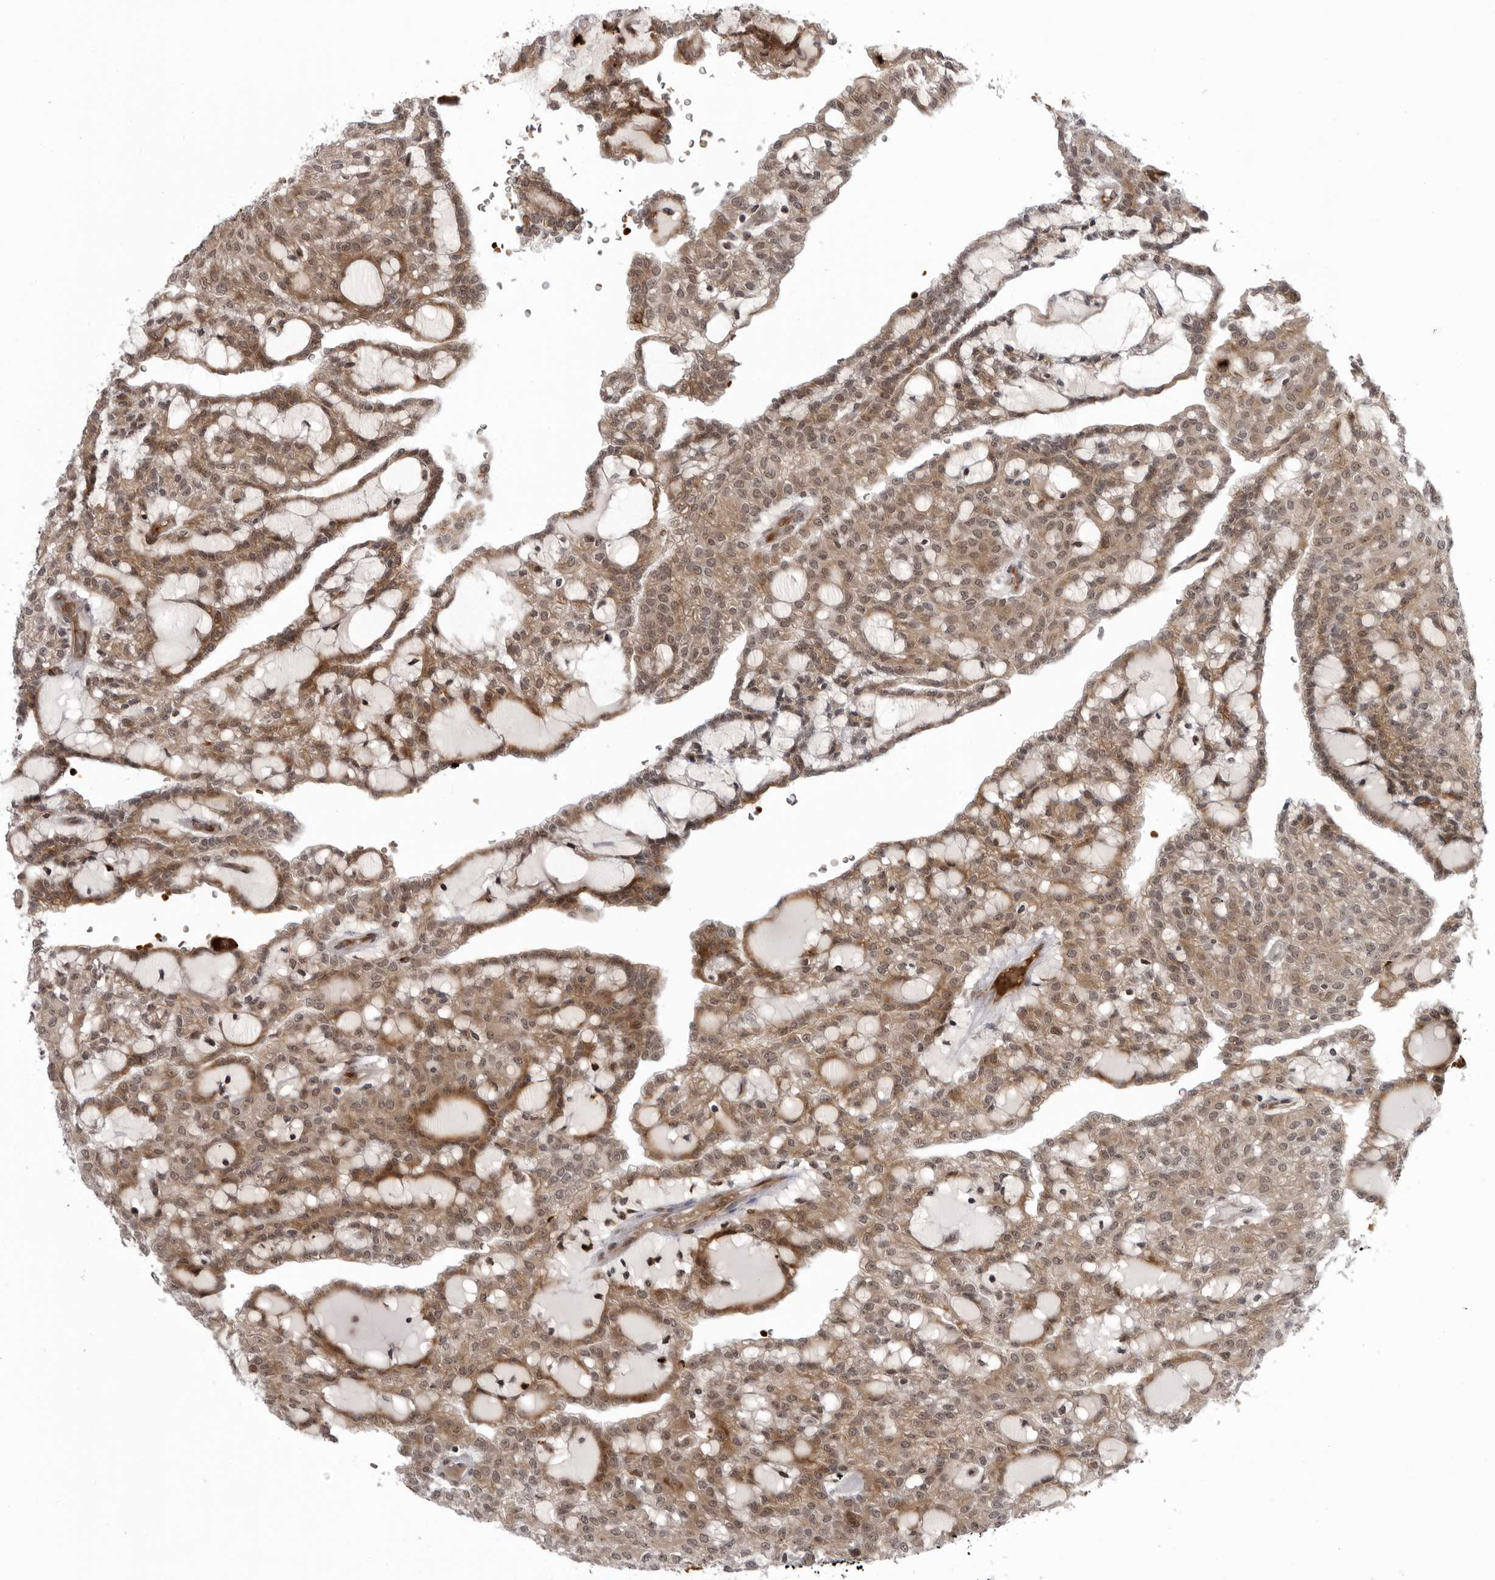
{"staining": {"intensity": "moderate", "quantity": ">75%", "location": "cytoplasmic/membranous"}, "tissue": "renal cancer", "cell_type": "Tumor cells", "image_type": "cancer", "snomed": [{"axis": "morphology", "description": "Adenocarcinoma, NOS"}, {"axis": "topography", "description": "Kidney"}], "caption": "Immunohistochemical staining of renal cancer (adenocarcinoma) displays medium levels of moderate cytoplasmic/membranous protein staining in approximately >75% of tumor cells.", "gene": "THOP1", "patient": {"sex": "male", "age": 63}}